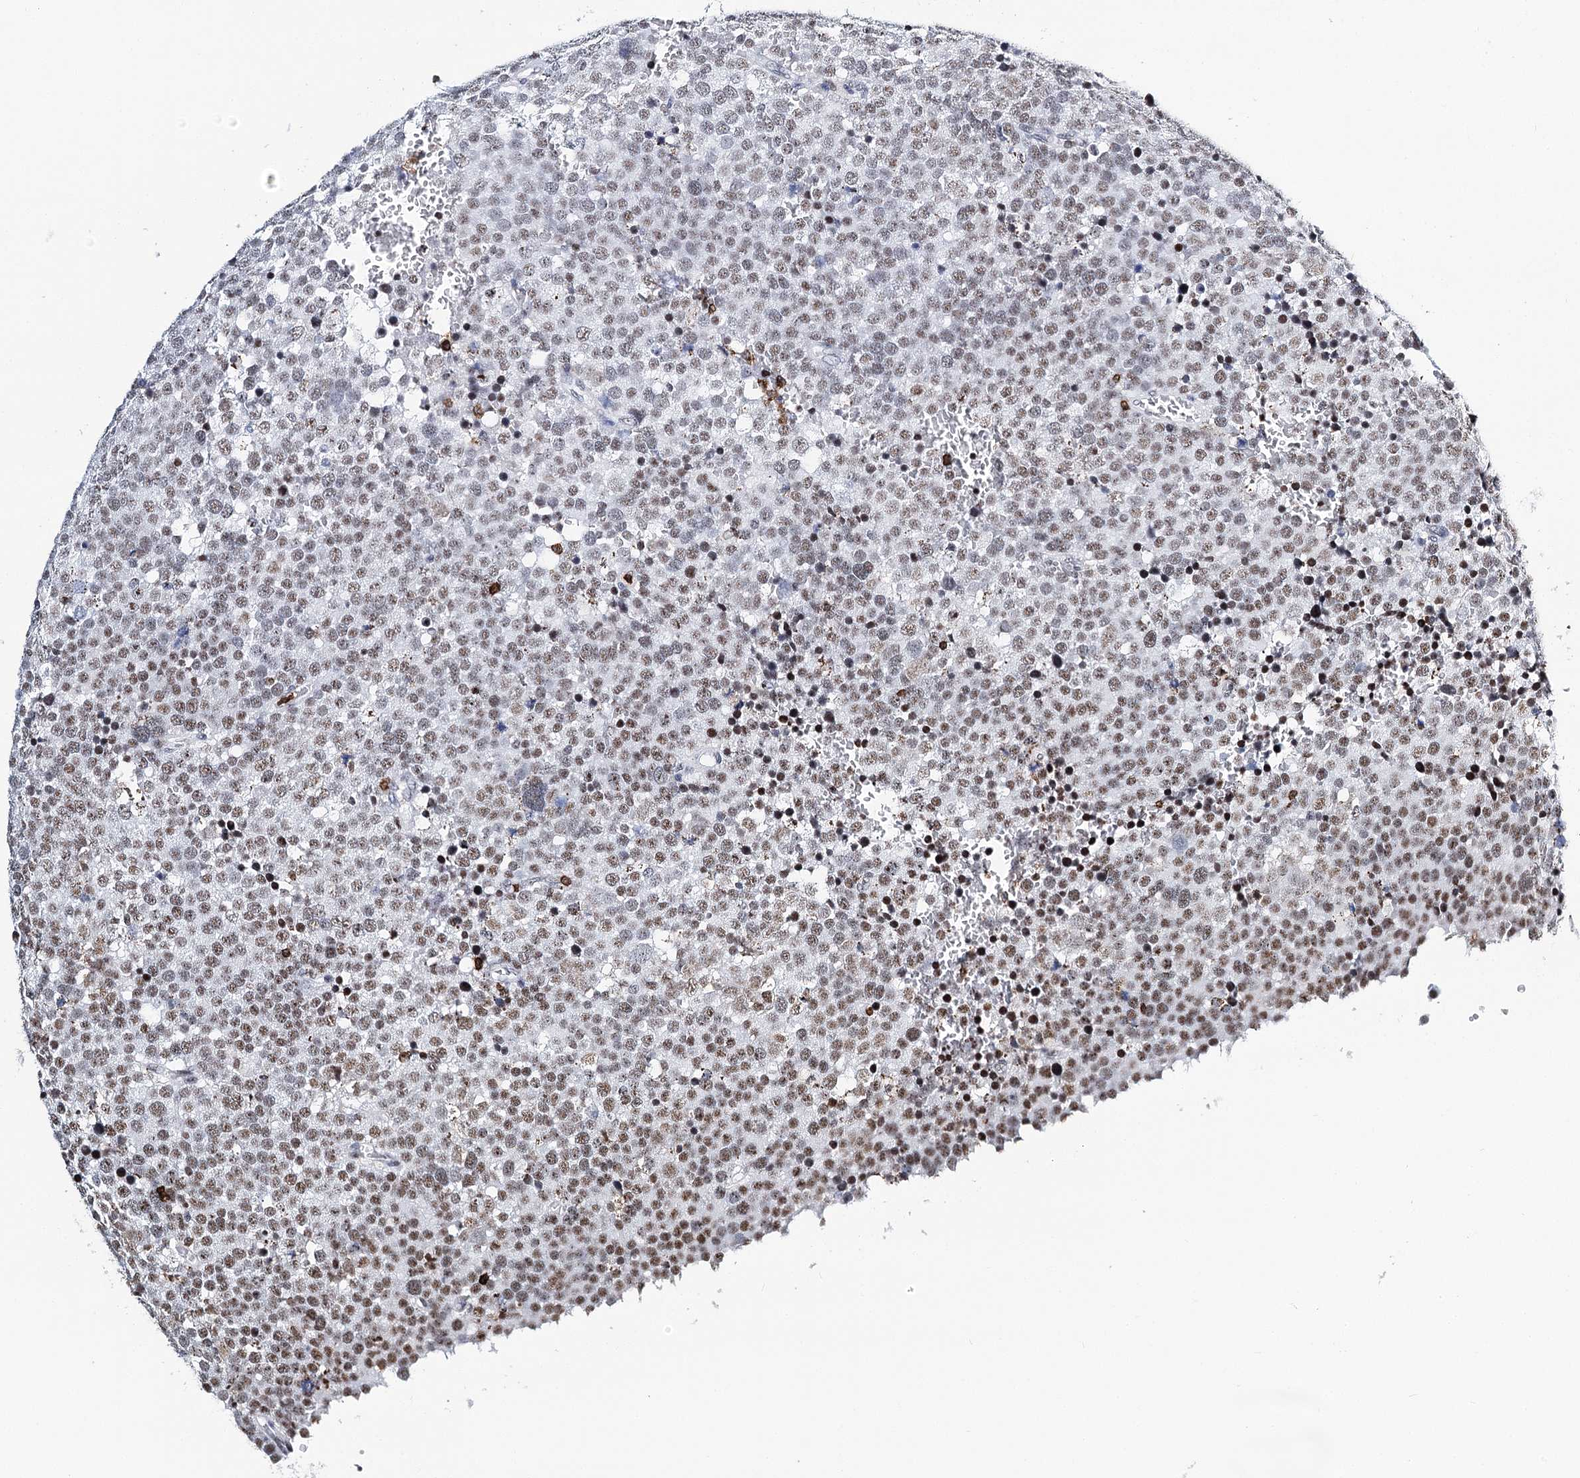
{"staining": {"intensity": "weak", "quantity": "25%-75%", "location": "nuclear"}, "tissue": "testis cancer", "cell_type": "Tumor cells", "image_type": "cancer", "snomed": [{"axis": "morphology", "description": "Seminoma, NOS"}, {"axis": "topography", "description": "Testis"}], "caption": "Testis cancer stained with a protein marker demonstrates weak staining in tumor cells.", "gene": "BARD1", "patient": {"sex": "male", "age": 71}}